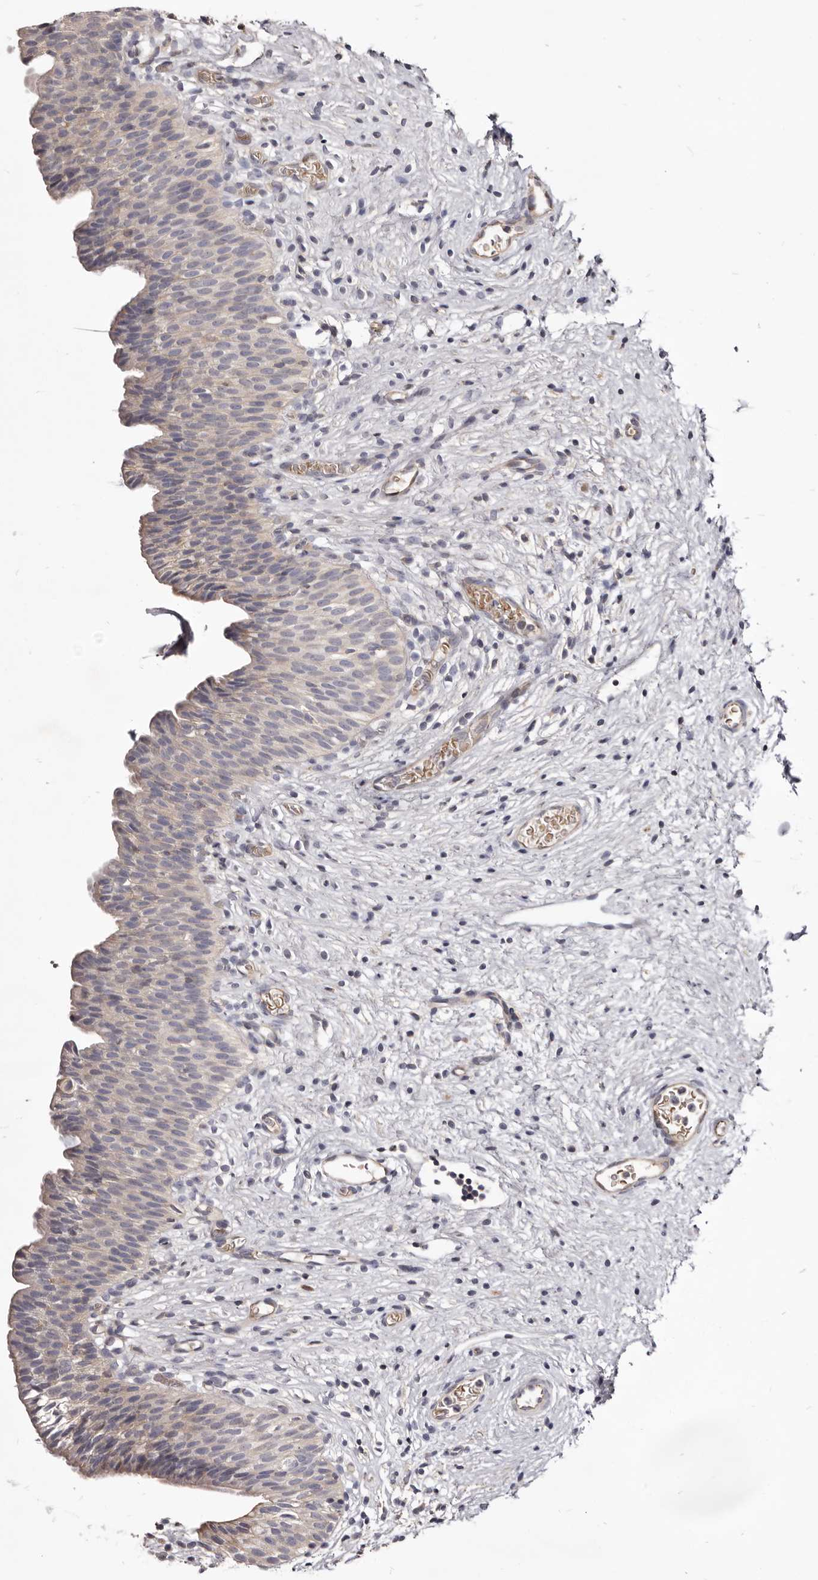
{"staining": {"intensity": "weak", "quantity": "<25%", "location": "cytoplasmic/membranous"}, "tissue": "urinary bladder", "cell_type": "Urothelial cells", "image_type": "normal", "snomed": [{"axis": "morphology", "description": "Normal tissue, NOS"}, {"axis": "topography", "description": "Urinary bladder"}], "caption": "An immunohistochemistry (IHC) micrograph of benign urinary bladder is shown. There is no staining in urothelial cells of urinary bladder.", "gene": "FAS", "patient": {"sex": "male", "age": 1}}